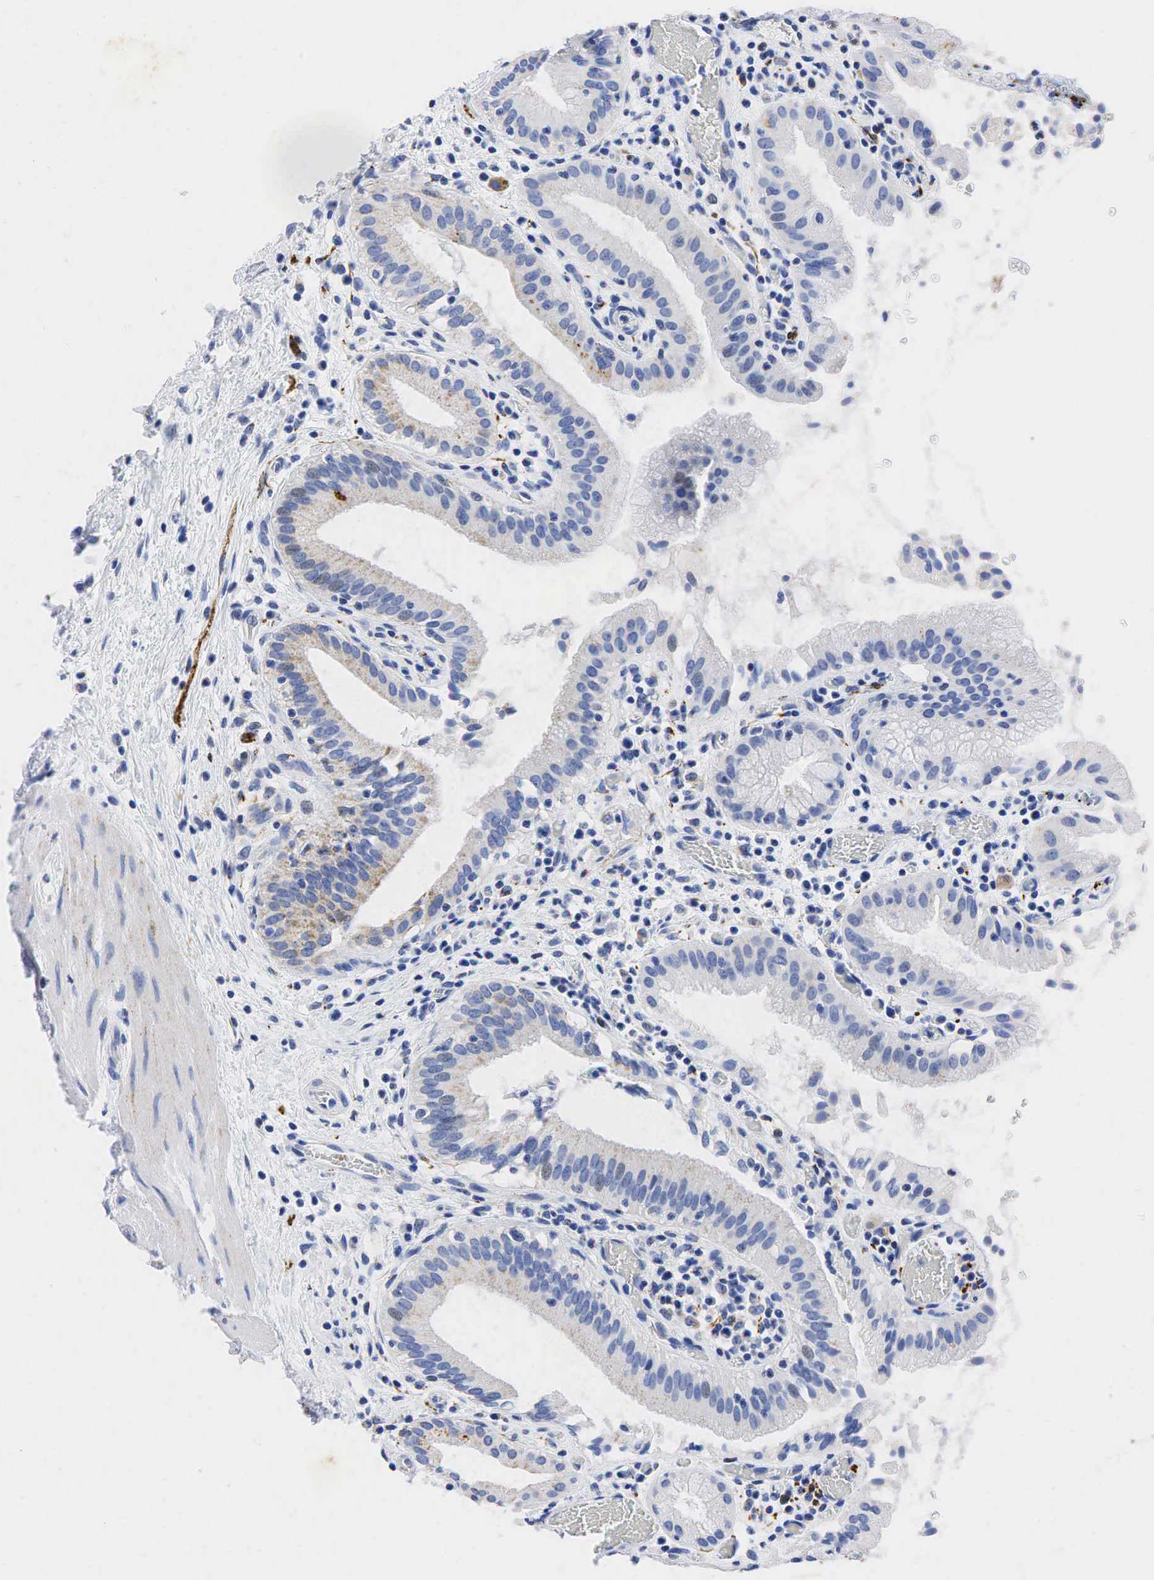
{"staining": {"intensity": "weak", "quantity": "25%-75%", "location": "cytoplasmic/membranous"}, "tissue": "gallbladder", "cell_type": "Glandular cells", "image_type": "normal", "snomed": [{"axis": "morphology", "description": "Normal tissue, NOS"}, {"axis": "topography", "description": "Gallbladder"}], "caption": "Glandular cells show low levels of weak cytoplasmic/membranous staining in approximately 25%-75% of cells in unremarkable human gallbladder.", "gene": "SYP", "patient": {"sex": "male", "age": 73}}